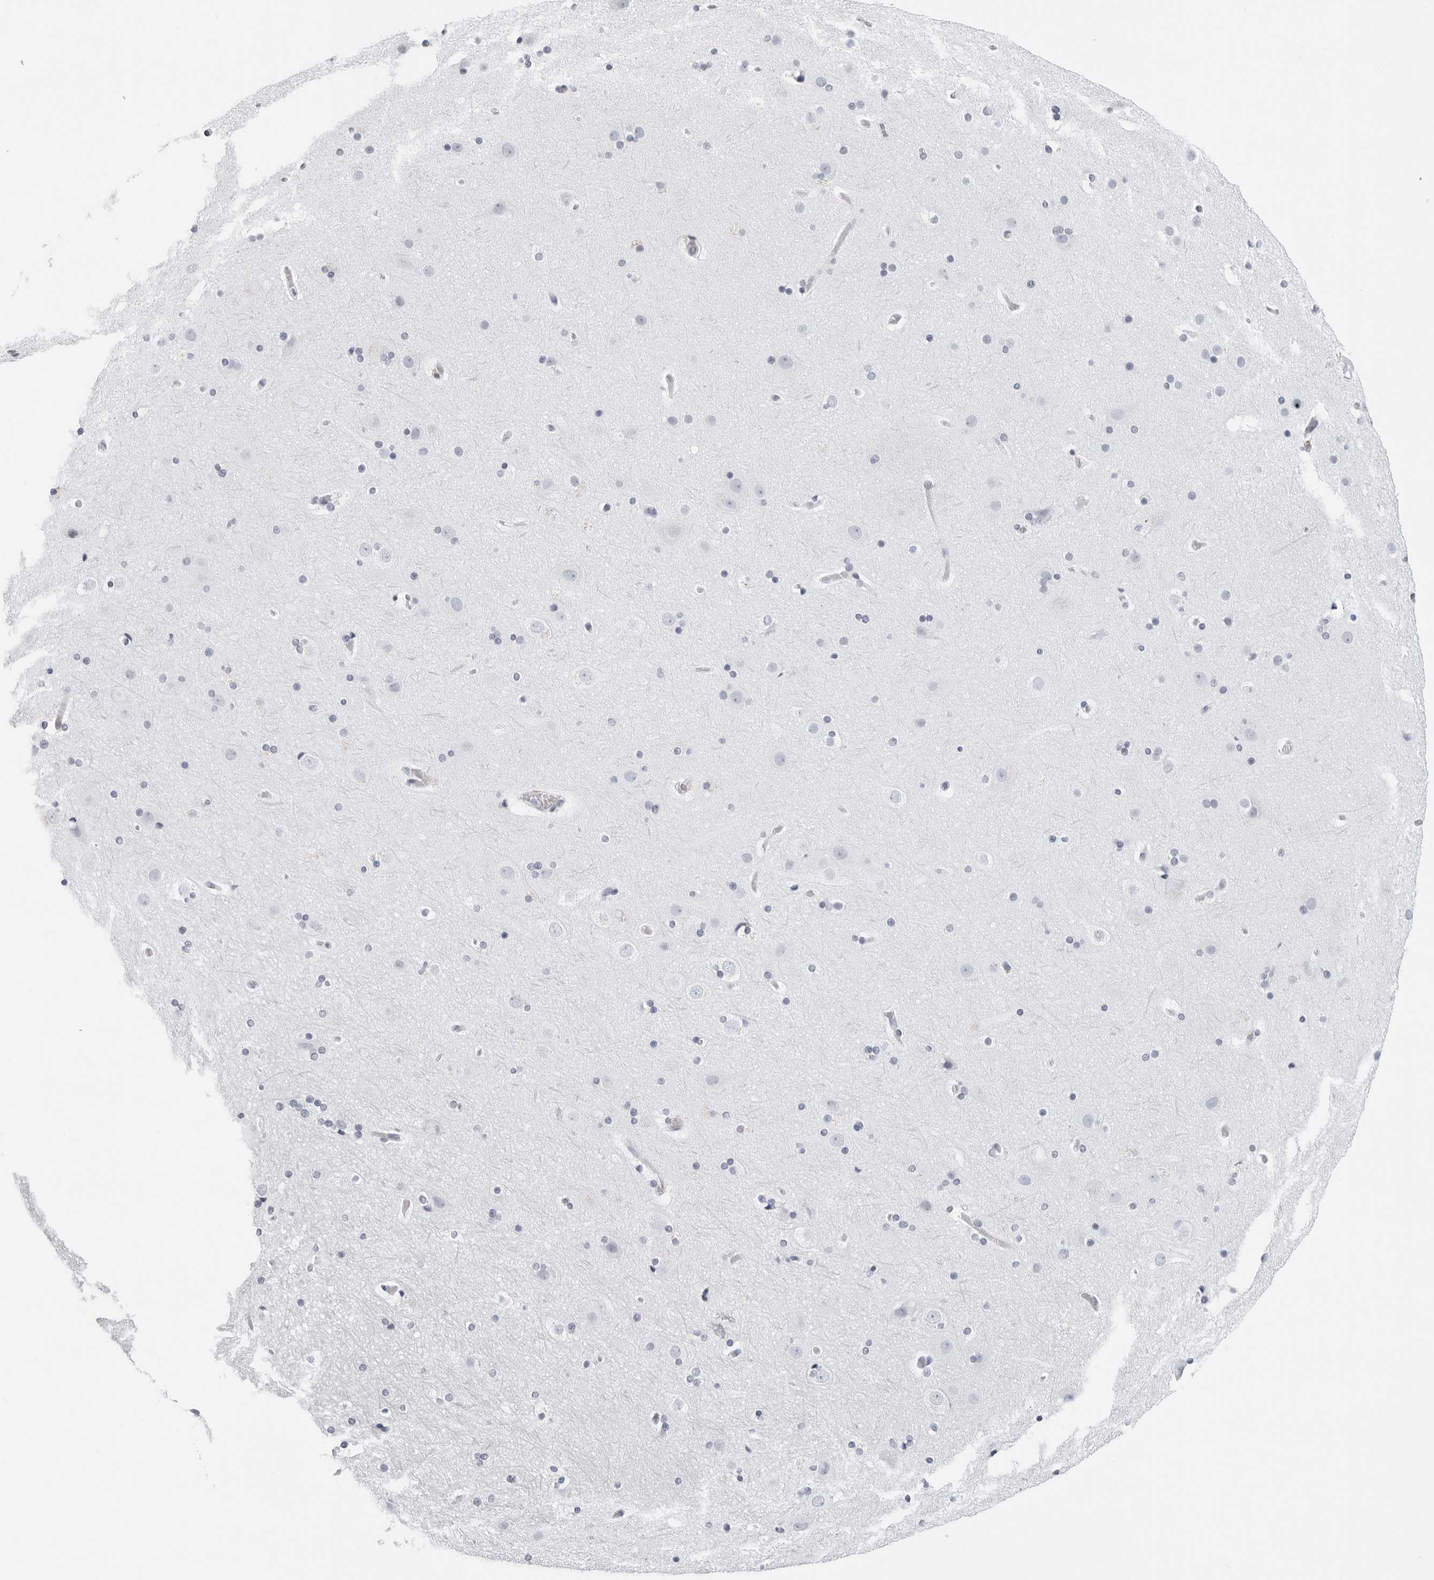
{"staining": {"intensity": "negative", "quantity": "none", "location": "none"}, "tissue": "cerebral cortex", "cell_type": "Endothelial cells", "image_type": "normal", "snomed": [{"axis": "morphology", "description": "Normal tissue, NOS"}, {"axis": "topography", "description": "Cerebral cortex"}], "caption": "Immunohistochemistry image of unremarkable cerebral cortex stained for a protein (brown), which displays no staining in endothelial cells.", "gene": "CST1", "patient": {"sex": "male", "age": 57}}